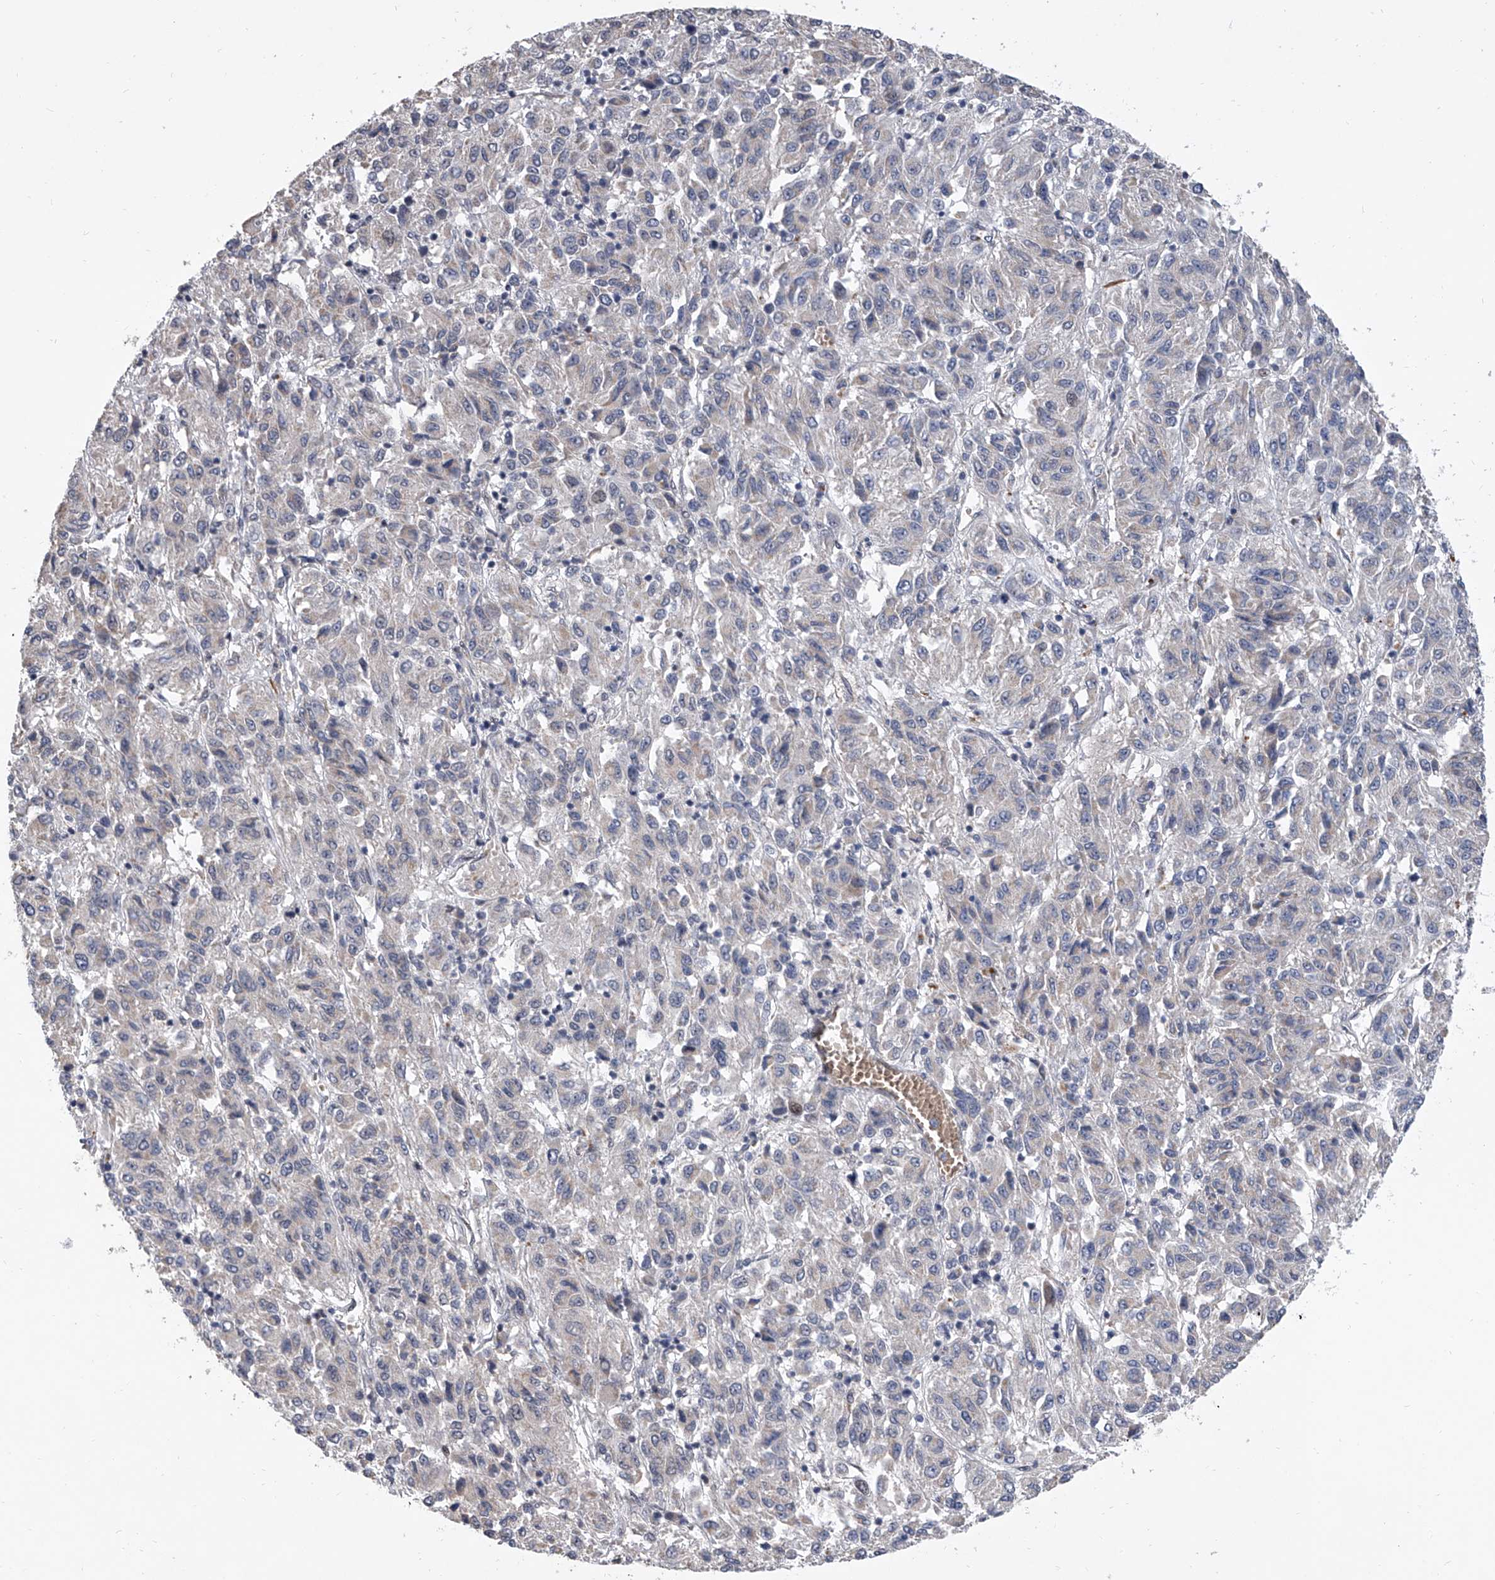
{"staining": {"intensity": "negative", "quantity": "none", "location": "none"}, "tissue": "melanoma", "cell_type": "Tumor cells", "image_type": "cancer", "snomed": [{"axis": "morphology", "description": "Malignant melanoma, Metastatic site"}, {"axis": "topography", "description": "Lung"}], "caption": "DAB immunohistochemical staining of human malignant melanoma (metastatic site) demonstrates no significant positivity in tumor cells.", "gene": "ZNF426", "patient": {"sex": "male", "age": 64}}